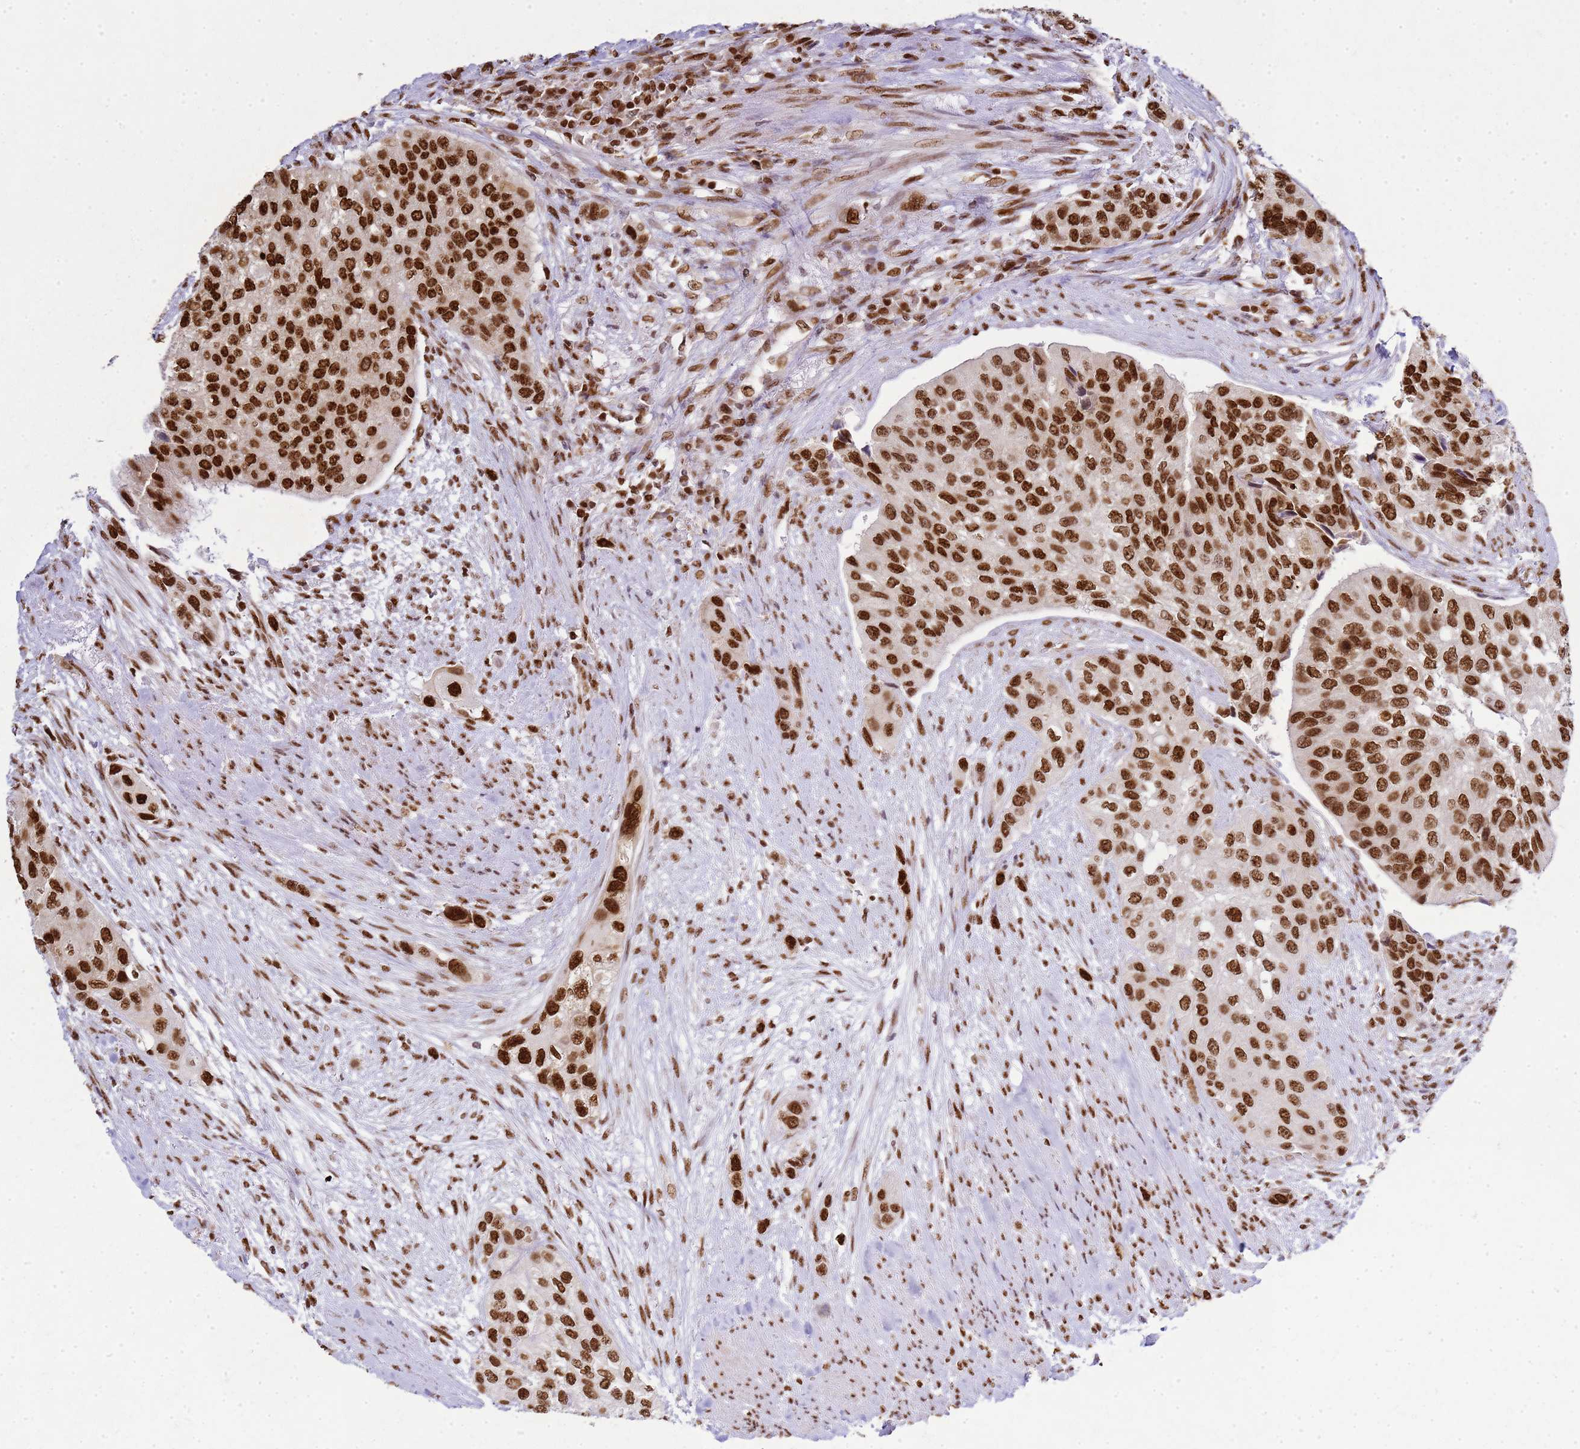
{"staining": {"intensity": "strong", "quantity": ">75%", "location": "nuclear"}, "tissue": "urothelial cancer", "cell_type": "Tumor cells", "image_type": "cancer", "snomed": [{"axis": "morphology", "description": "Normal tissue, NOS"}, {"axis": "morphology", "description": "Urothelial carcinoma, High grade"}, {"axis": "topography", "description": "Vascular tissue"}, {"axis": "topography", "description": "Urinary bladder"}], "caption": "Human urothelial cancer stained for a protein (brown) demonstrates strong nuclear positive staining in approximately >75% of tumor cells.", "gene": "APEX1", "patient": {"sex": "female", "age": 56}}